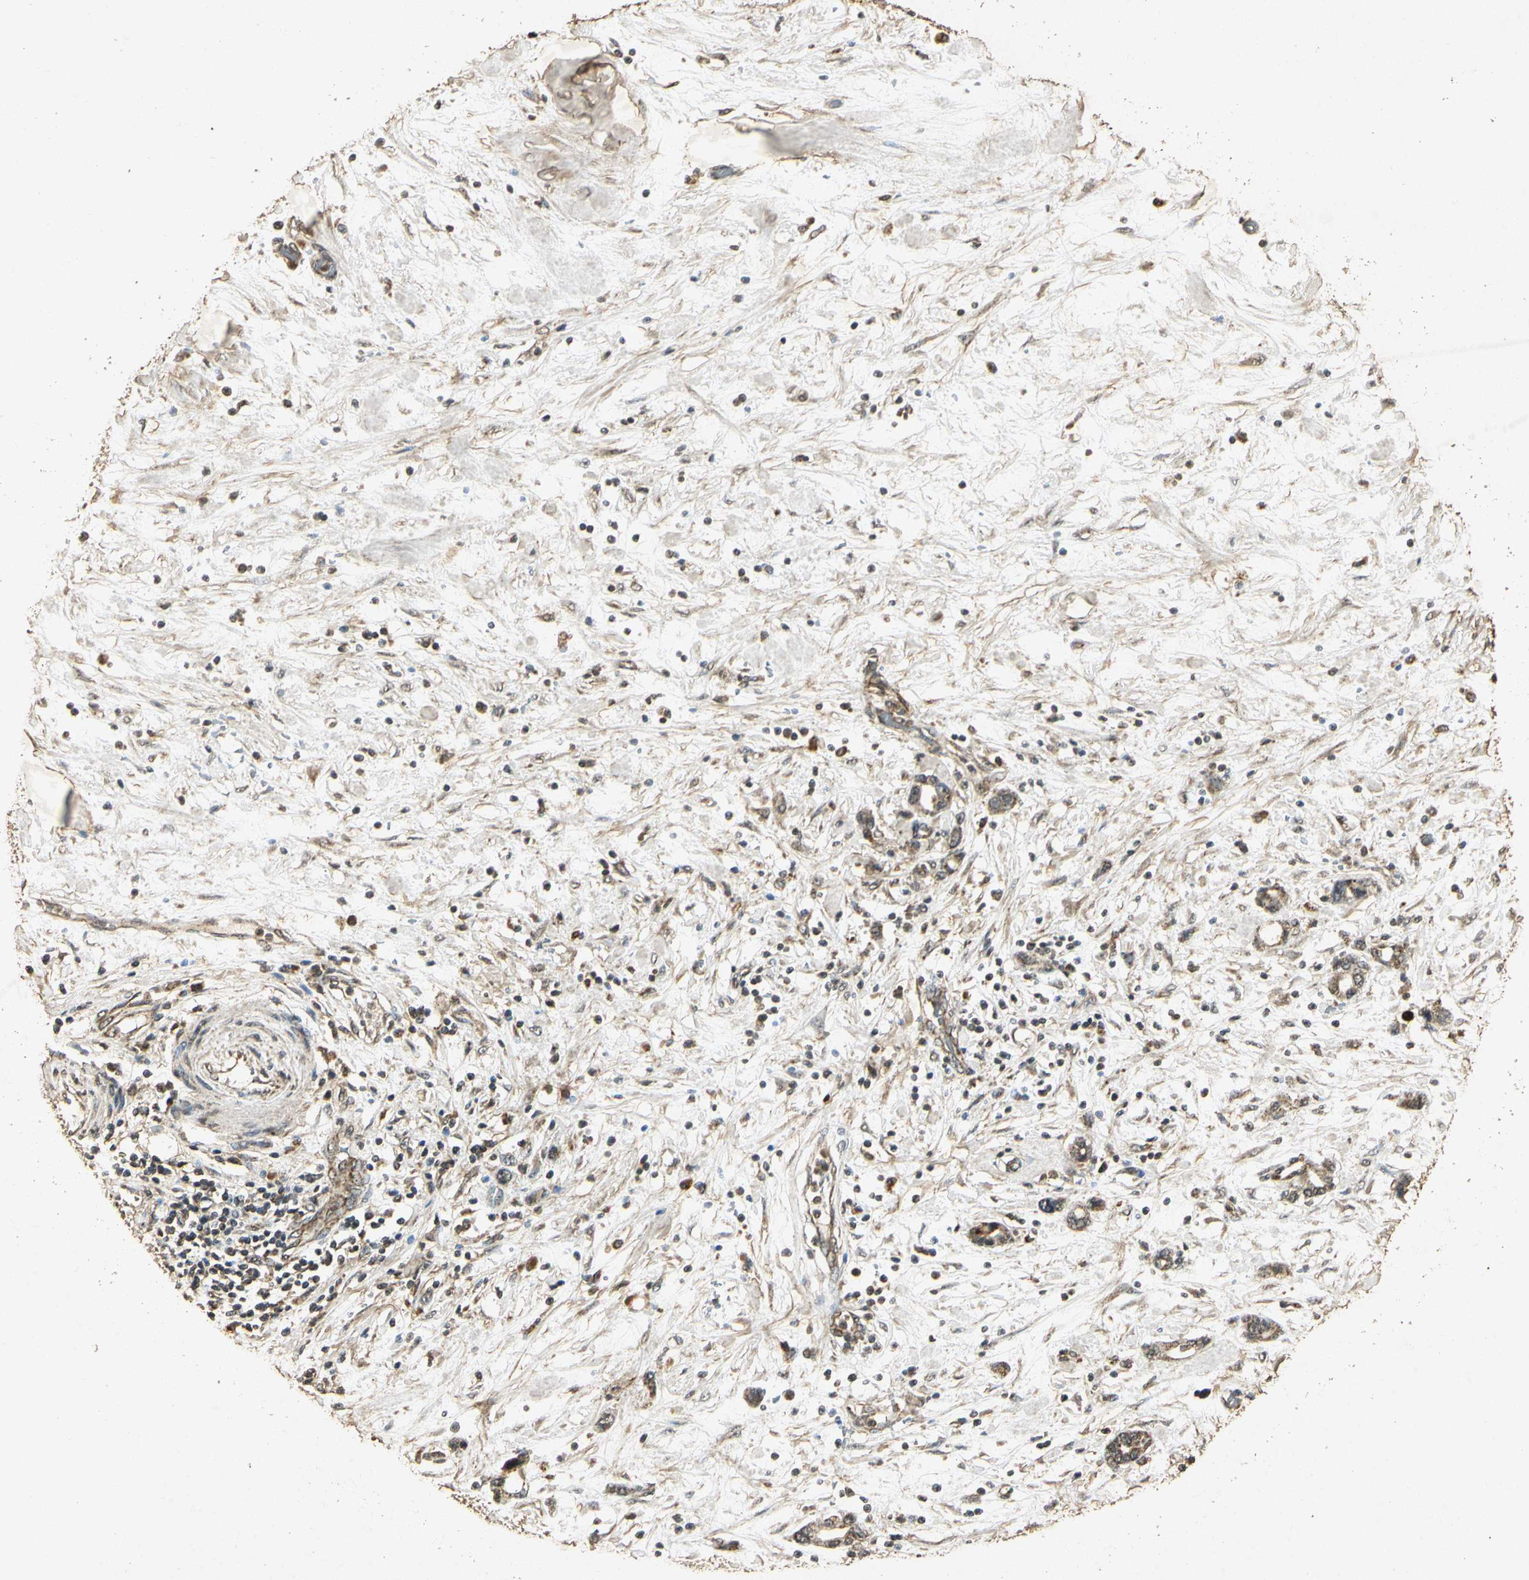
{"staining": {"intensity": "weak", "quantity": ">75%", "location": "cytoplasmic/membranous"}, "tissue": "pancreatic cancer", "cell_type": "Tumor cells", "image_type": "cancer", "snomed": [{"axis": "morphology", "description": "Adenocarcinoma, NOS"}, {"axis": "topography", "description": "Pancreas"}], "caption": "Protein expression by immunohistochemistry demonstrates weak cytoplasmic/membranous staining in about >75% of tumor cells in pancreatic cancer (adenocarcinoma).", "gene": "PRDX3", "patient": {"sex": "female", "age": 57}}